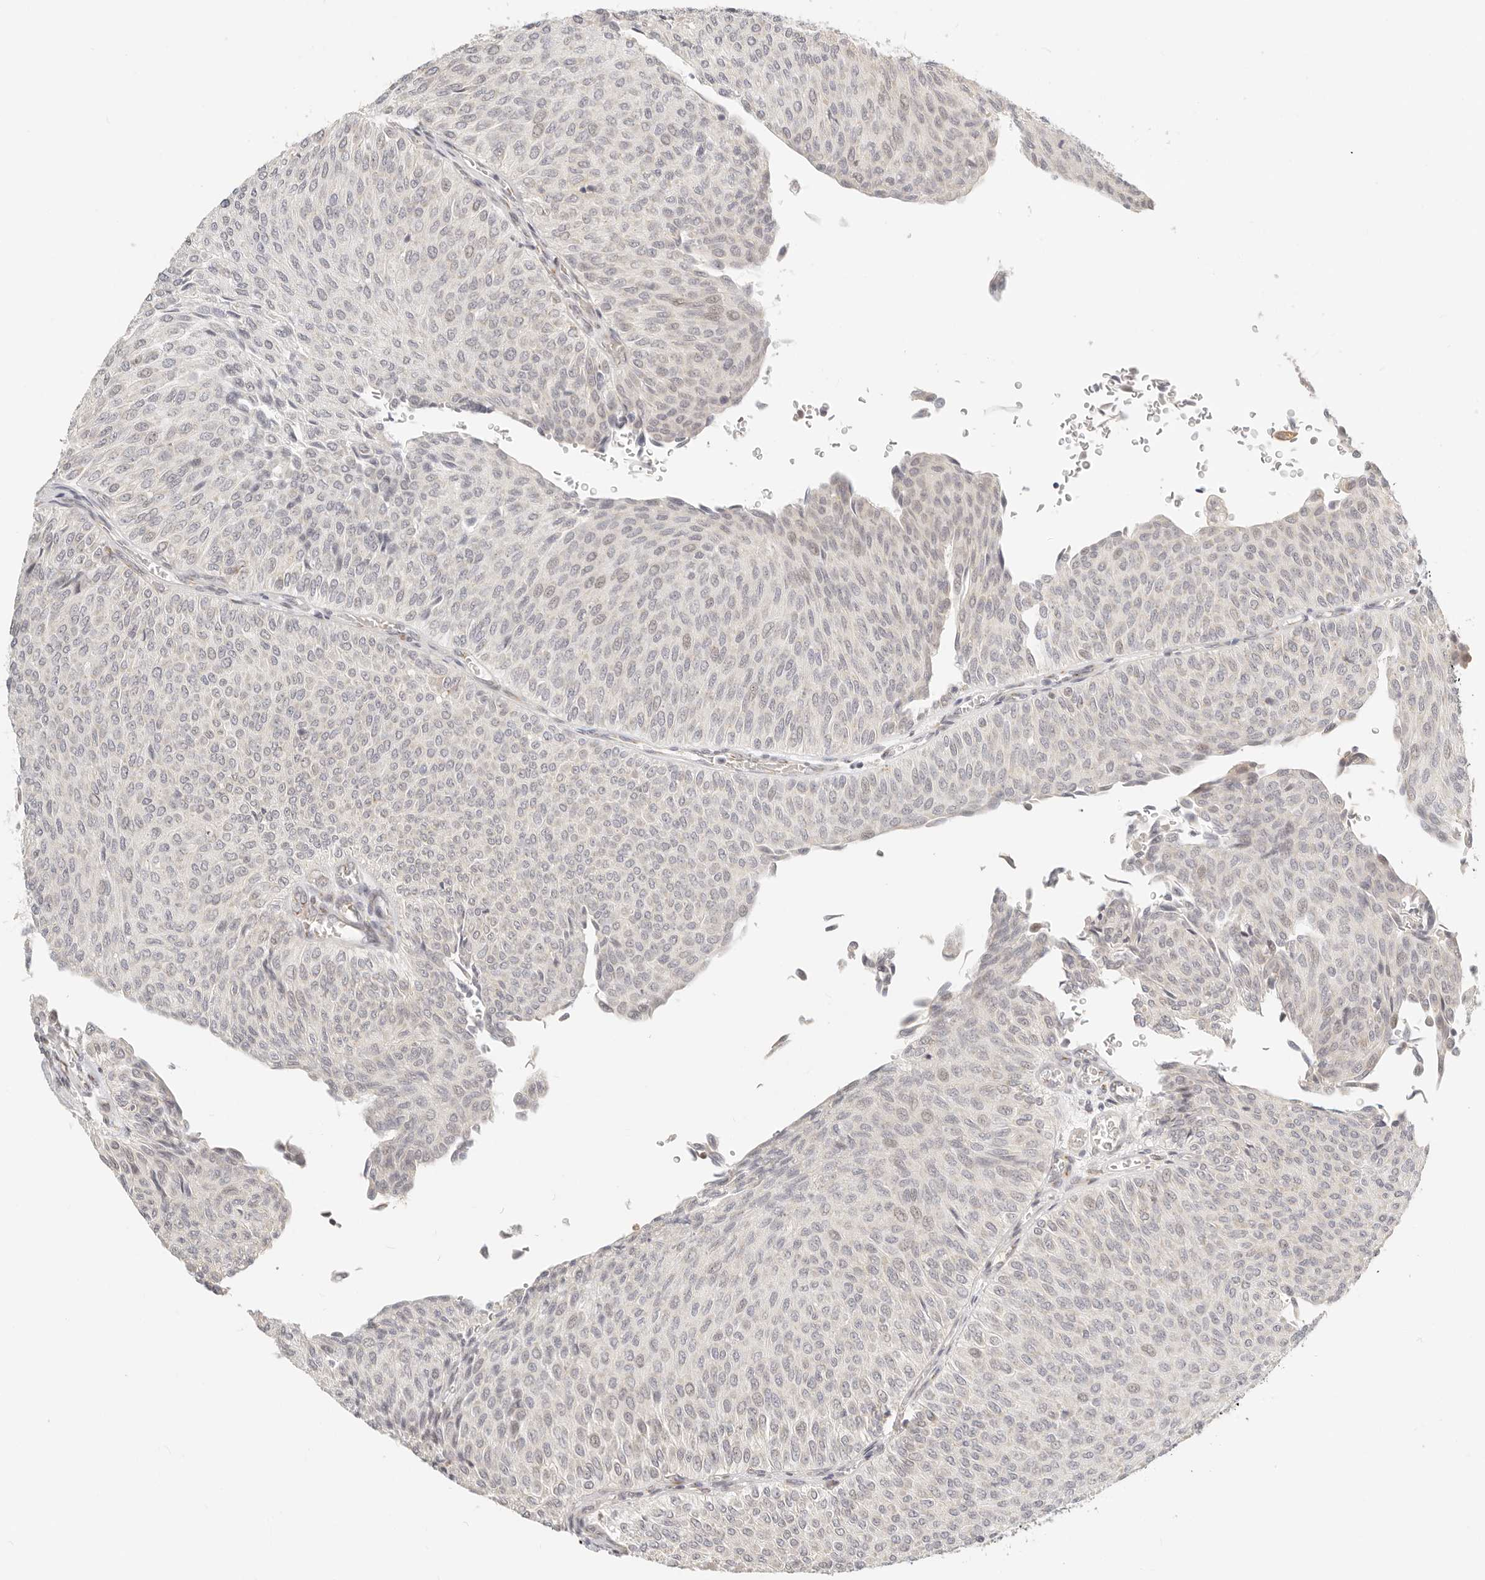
{"staining": {"intensity": "negative", "quantity": "none", "location": "none"}, "tissue": "urothelial cancer", "cell_type": "Tumor cells", "image_type": "cancer", "snomed": [{"axis": "morphology", "description": "Urothelial carcinoma, Low grade"}, {"axis": "topography", "description": "Urinary bladder"}], "caption": "A high-resolution image shows immunohistochemistry staining of urothelial cancer, which shows no significant positivity in tumor cells.", "gene": "FAM20B", "patient": {"sex": "male", "age": 78}}